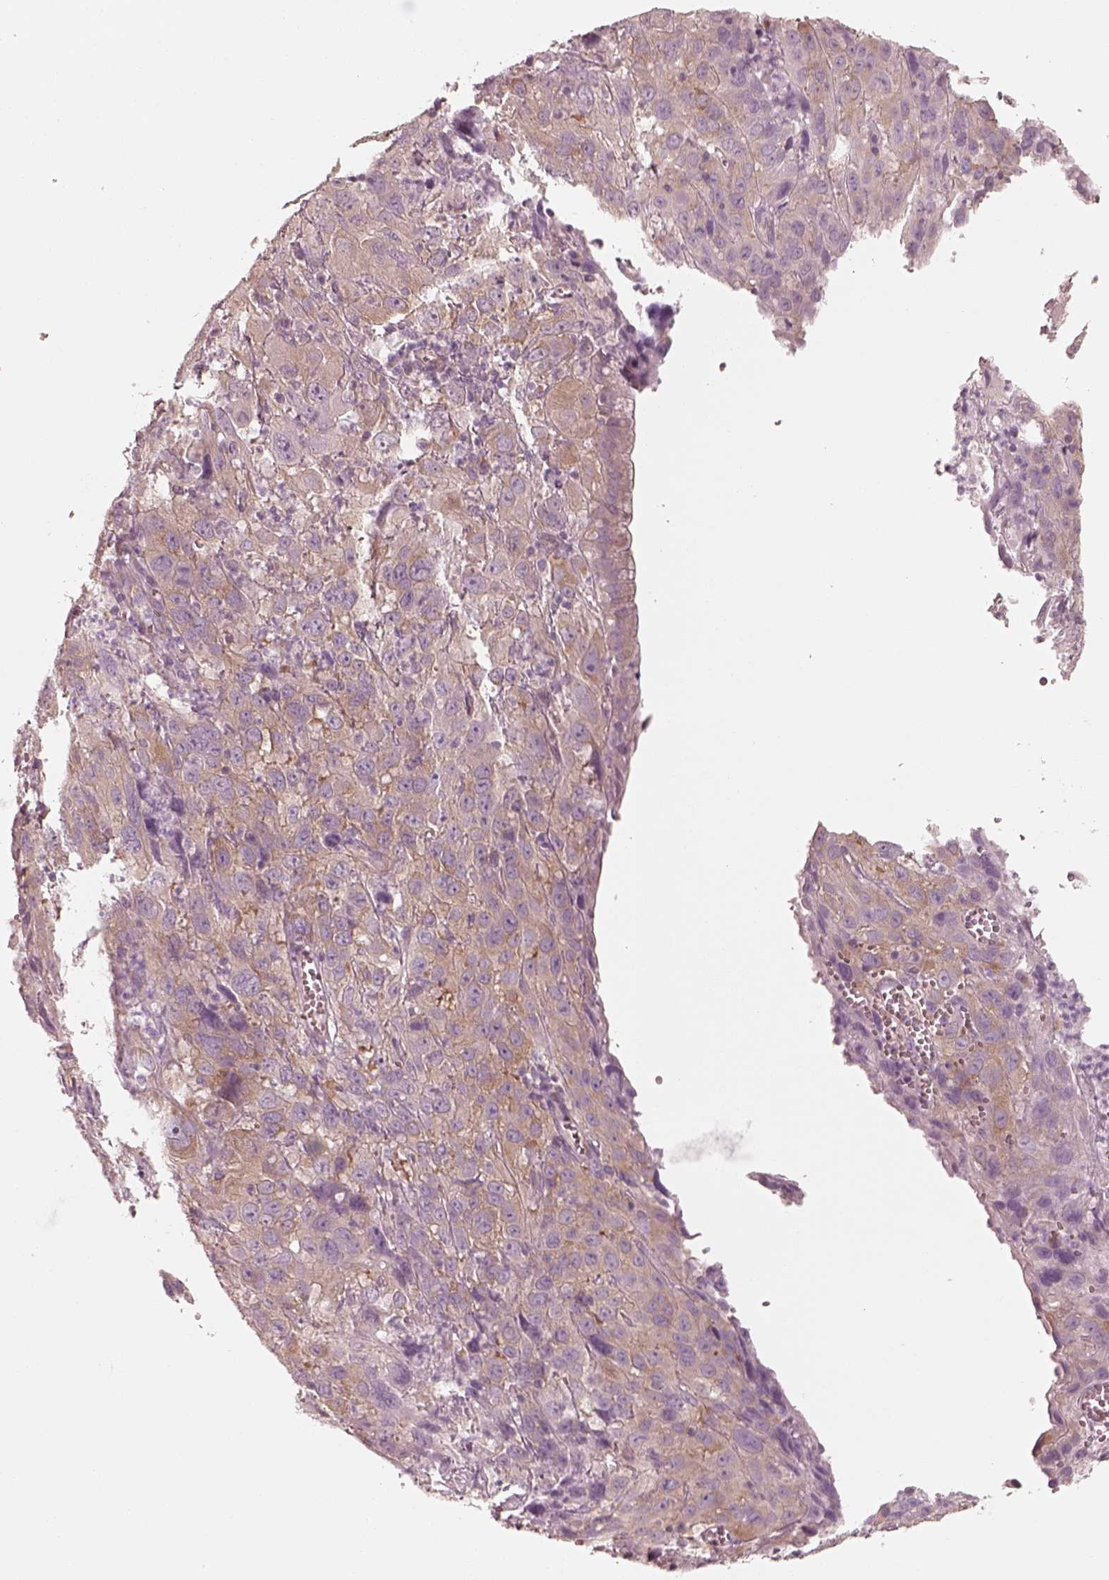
{"staining": {"intensity": "weak", "quantity": "<25%", "location": "cytoplasmic/membranous"}, "tissue": "cervical cancer", "cell_type": "Tumor cells", "image_type": "cancer", "snomed": [{"axis": "morphology", "description": "Squamous cell carcinoma, NOS"}, {"axis": "topography", "description": "Cervix"}], "caption": "A high-resolution histopathology image shows immunohistochemistry staining of squamous cell carcinoma (cervical), which exhibits no significant expression in tumor cells.", "gene": "RAB3C", "patient": {"sex": "female", "age": 32}}